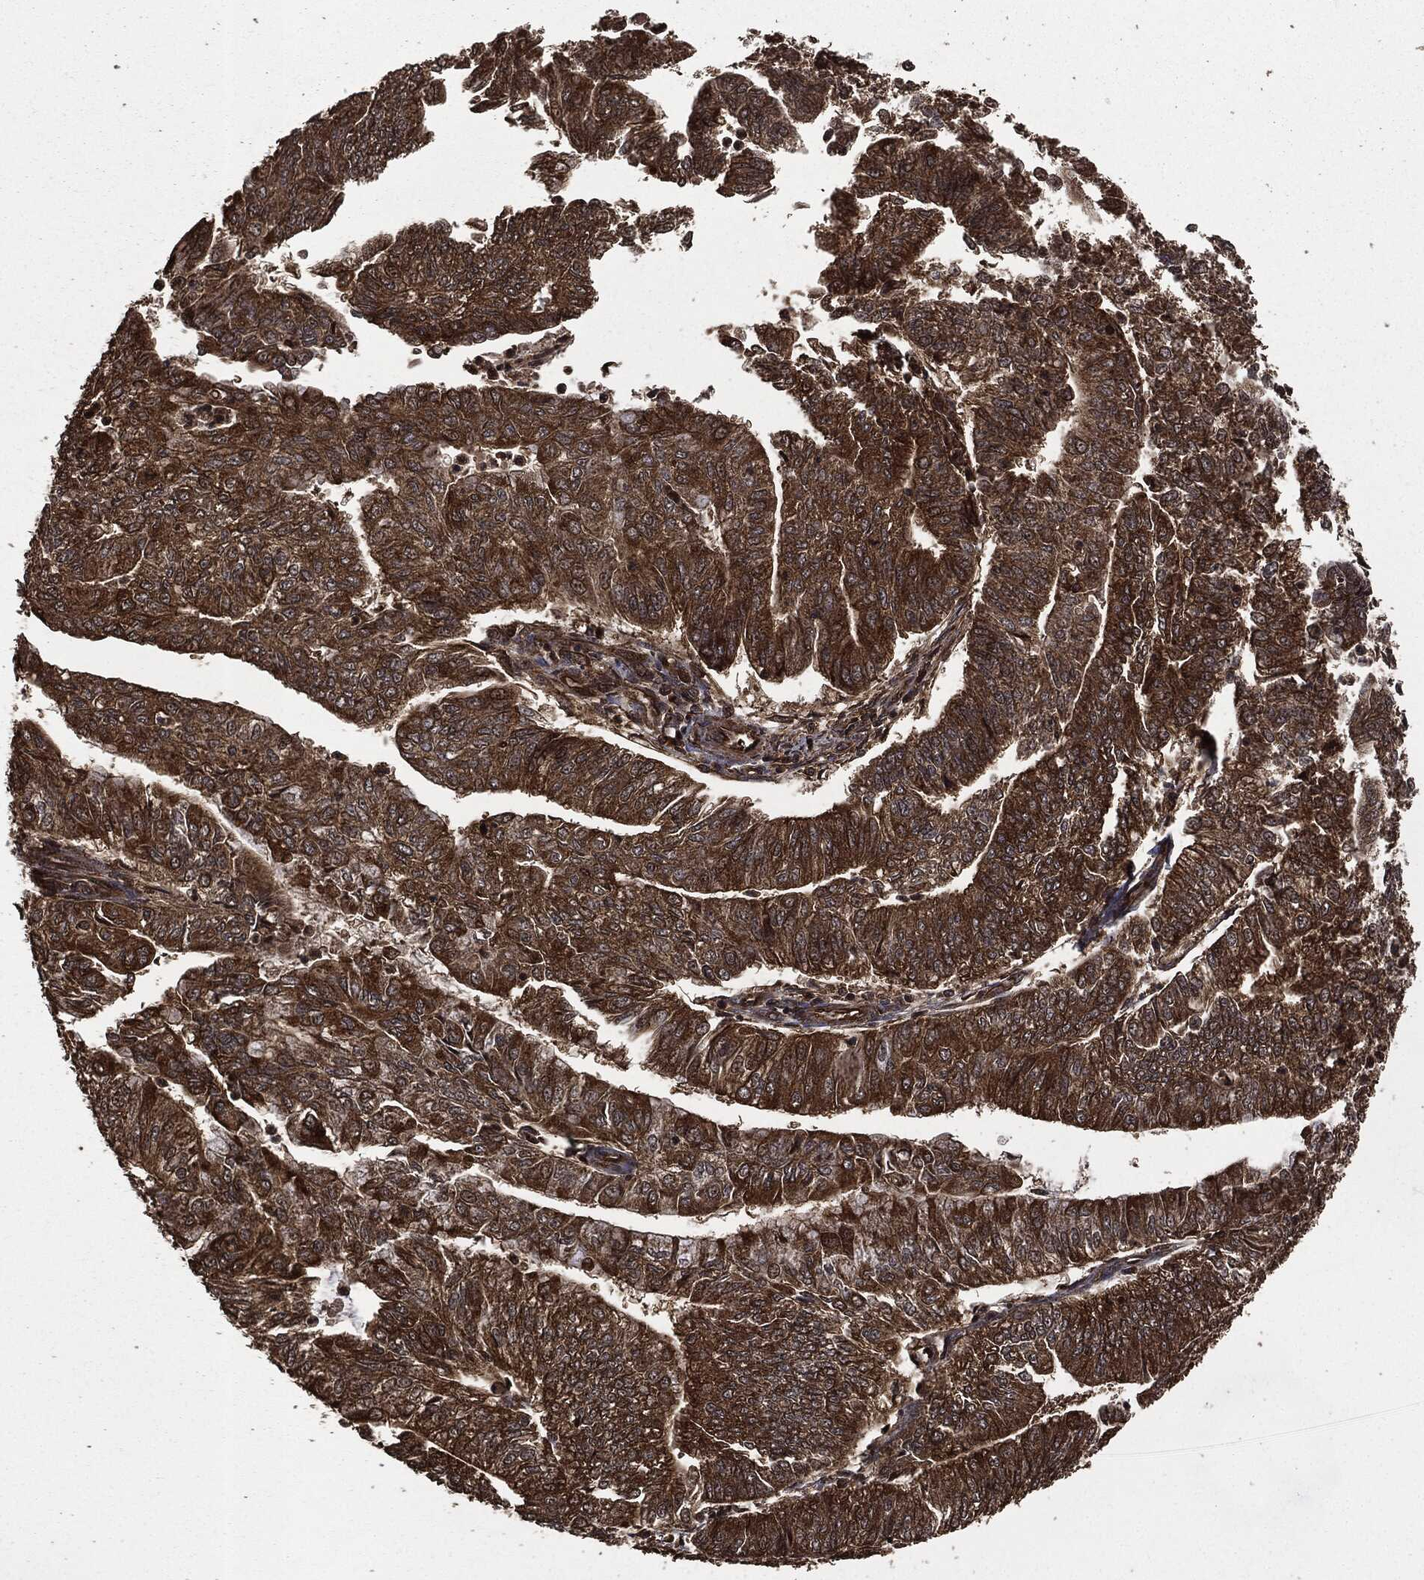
{"staining": {"intensity": "strong", "quantity": ">75%", "location": "cytoplasmic/membranous"}, "tissue": "endometrial cancer", "cell_type": "Tumor cells", "image_type": "cancer", "snomed": [{"axis": "morphology", "description": "Adenocarcinoma, NOS"}, {"axis": "topography", "description": "Endometrium"}], "caption": "This photomicrograph exhibits immunohistochemistry staining of human endometrial adenocarcinoma, with high strong cytoplasmic/membranous expression in approximately >75% of tumor cells.", "gene": "HRAS", "patient": {"sex": "female", "age": 59}}